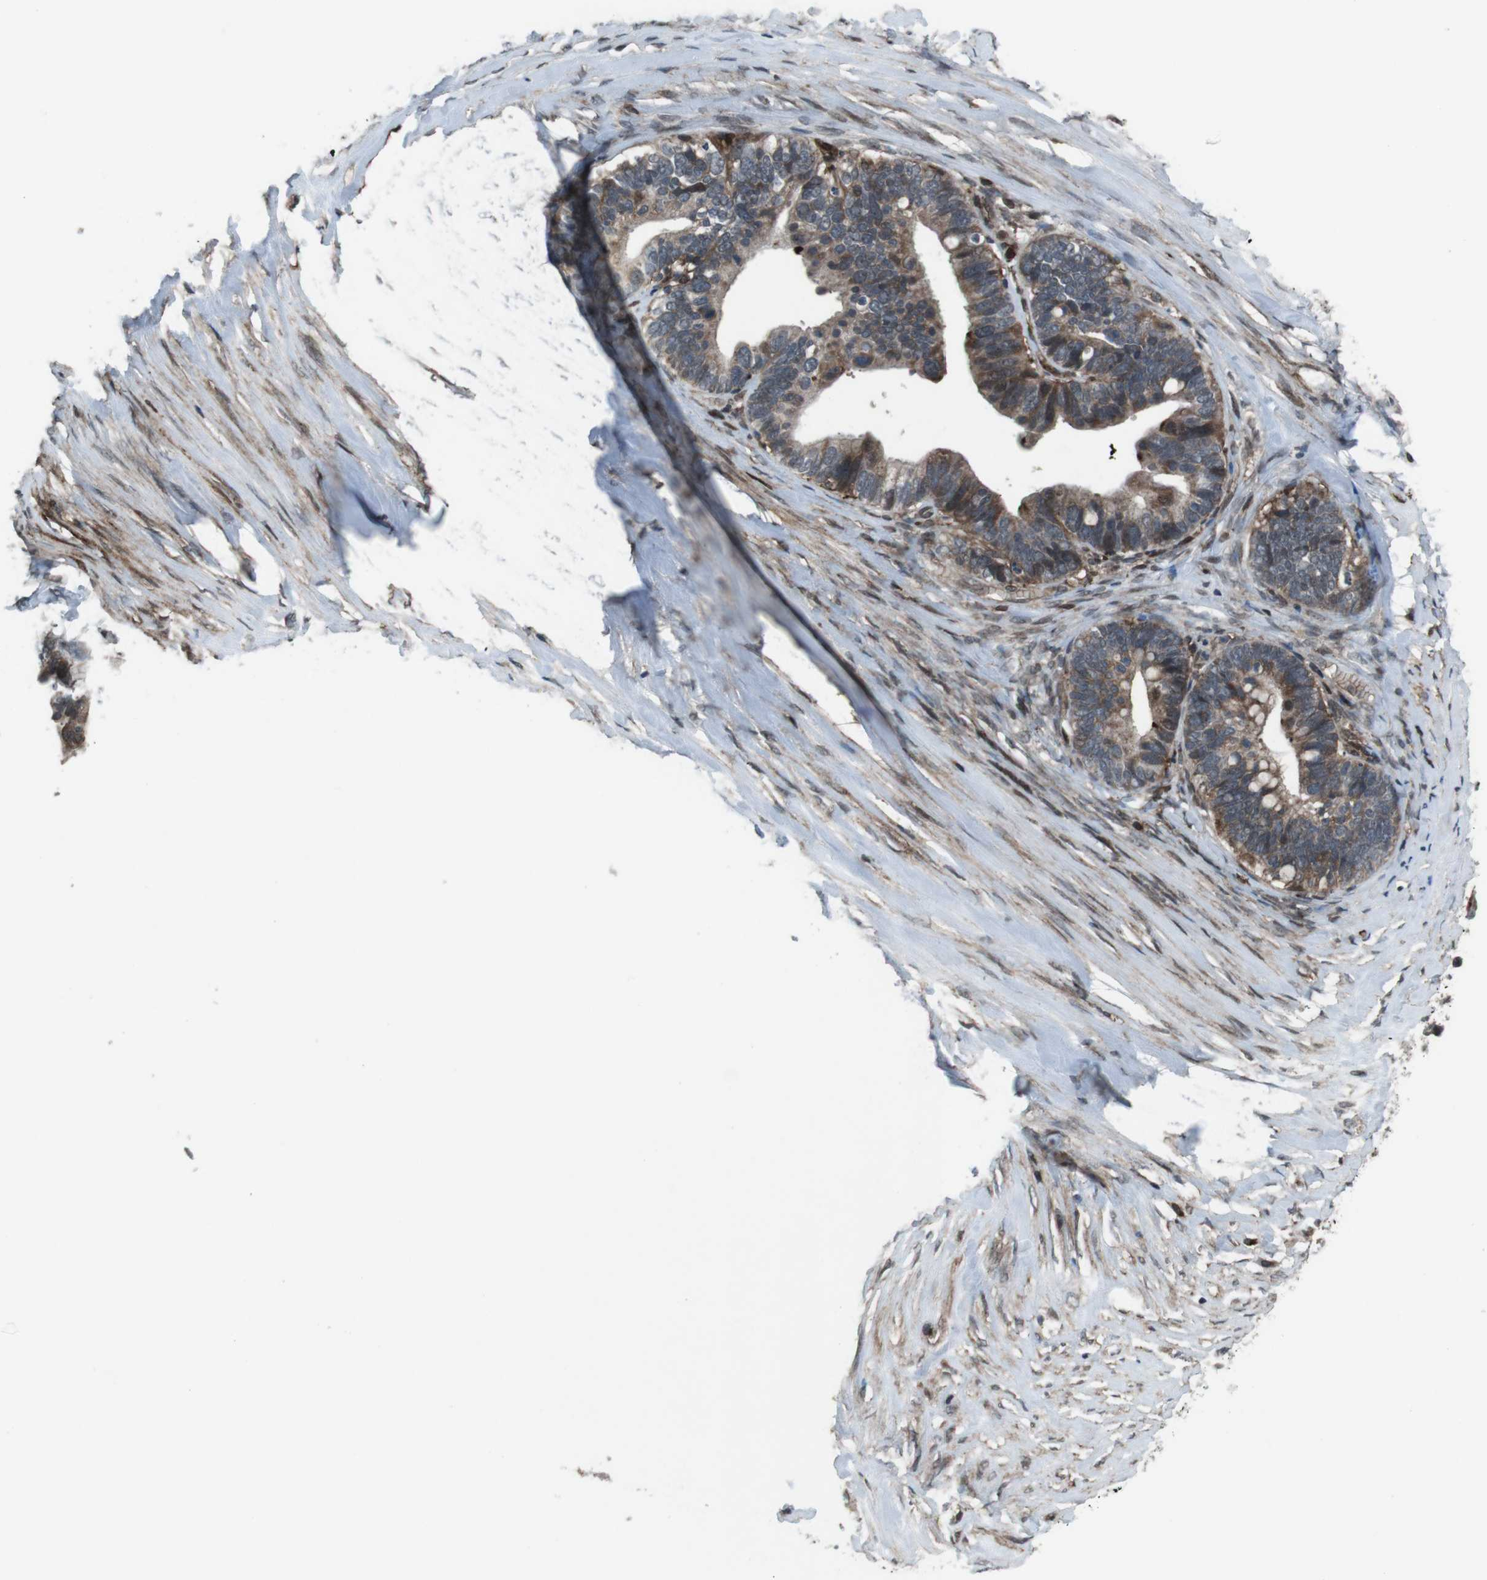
{"staining": {"intensity": "moderate", "quantity": ">75%", "location": "cytoplasmic/membranous"}, "tissue": "ovarian cancer", "cell_type": "Tumor cells", "image_type": "cancer", "snomed": [{"axis": "morphology", "description": "Cystadenocarcinoma, serous, NOS"}, {"axis": "topography", "description": "Ovary"}], "caption": "Tumor cells exhibit medium levels of moderate cytoplasmic/membranous staining in approximately >75% of cells in human serous cystadenocarcinoma (ovarian). Using DAB (brown) and hematoxylin (blue) stains, captured at high magnification using brightfield microscopy.", "gene": "GDF10", "patient": {"sex": "female", "age": 56}}